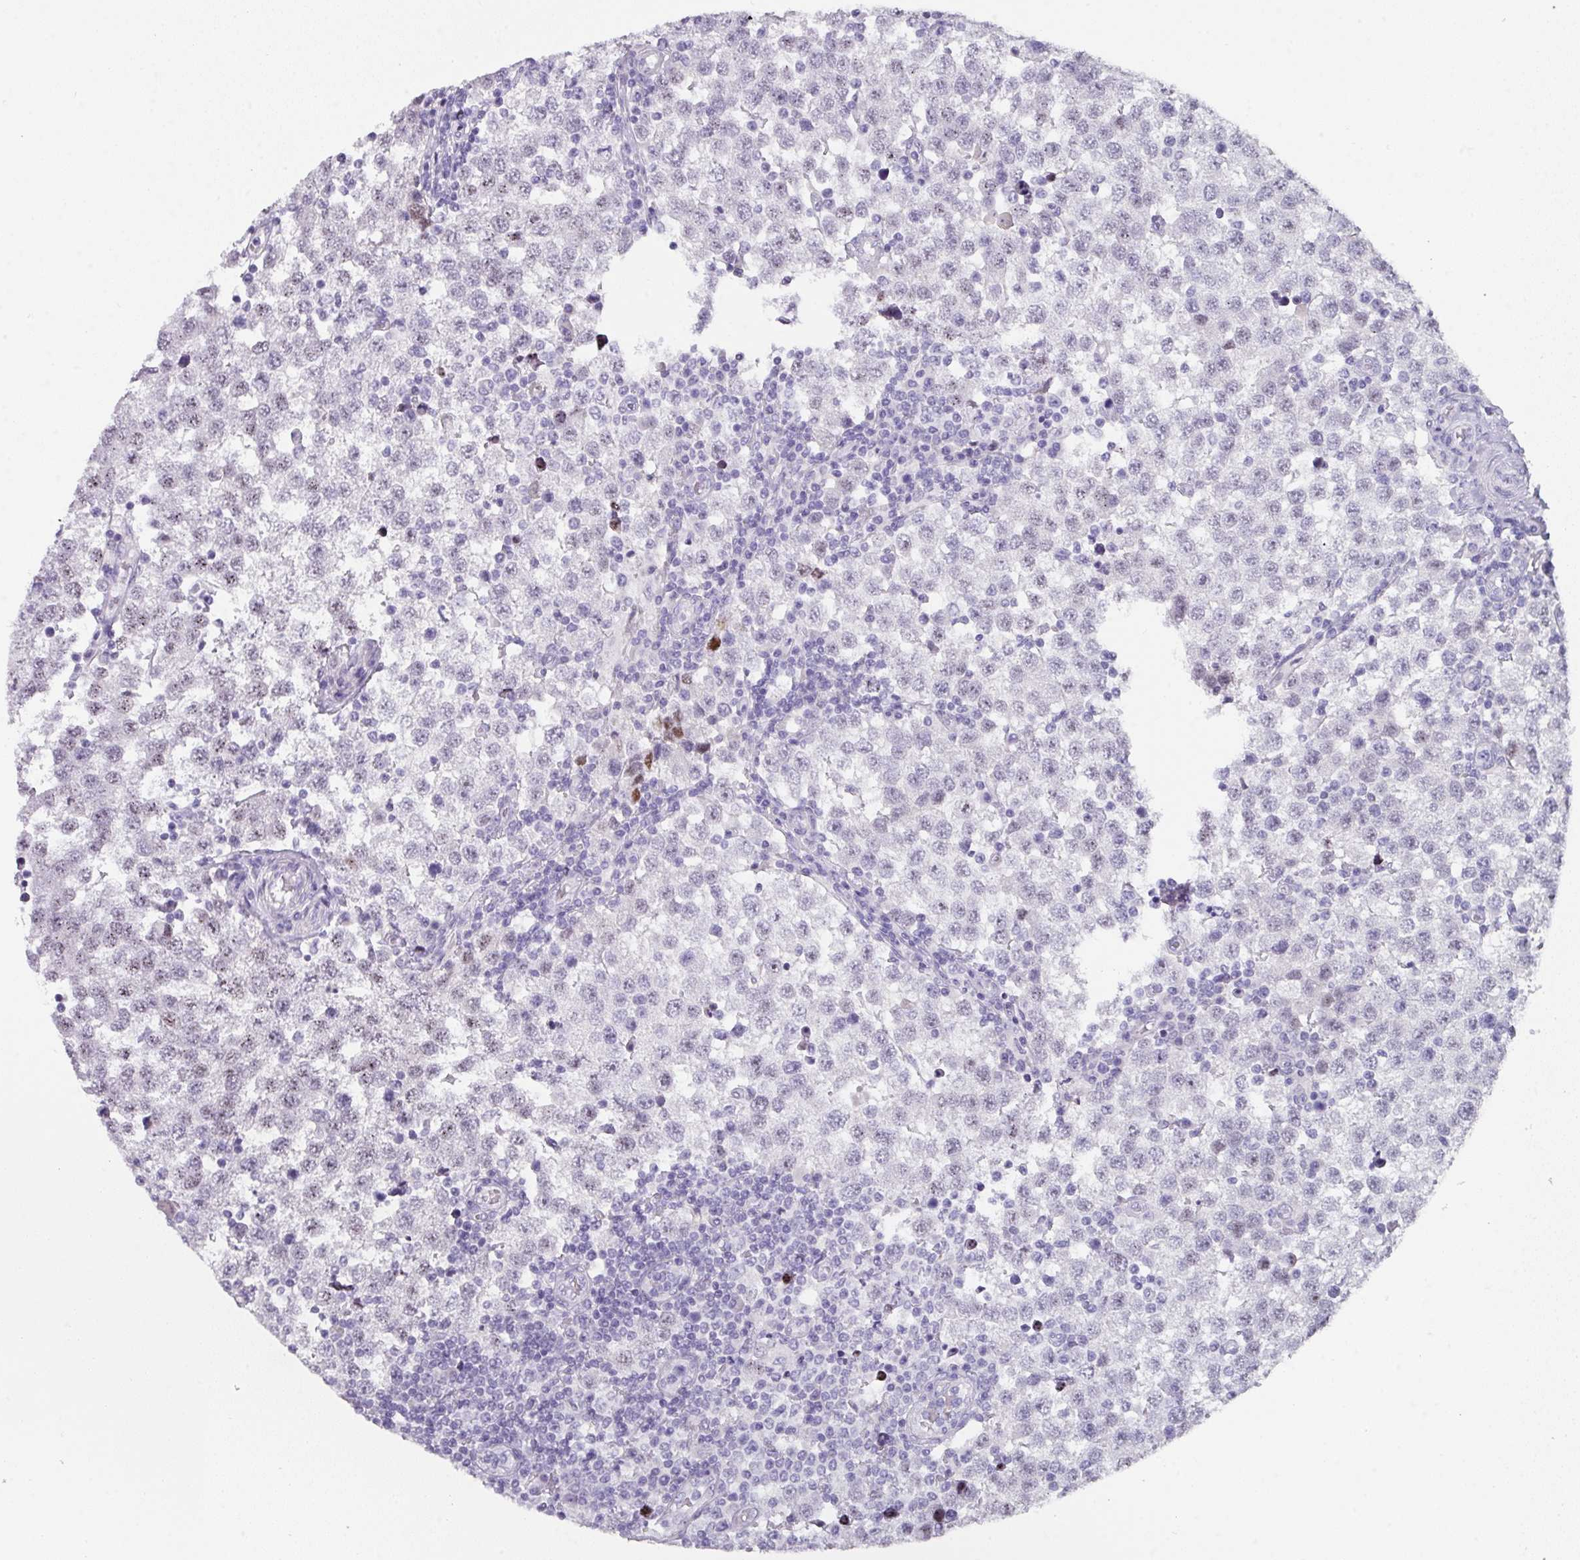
{"staining": {"intensity": "weak", "quantity": "<25%", "location": "nuclear"}, "tissue": "testis cancer", "cell_type": "Tumor cells", "image_type": "cancer", "snomed": [{"axis": "morphology", "description": "Seminoma, NOS"}, {"axis": "topography", "description": "Testis"}], "caption": "Tumor cells are negative for protein expression in human testis cancer.", "gene": "ANKRD29", "patient": {"sex": "male", "age": 34}}